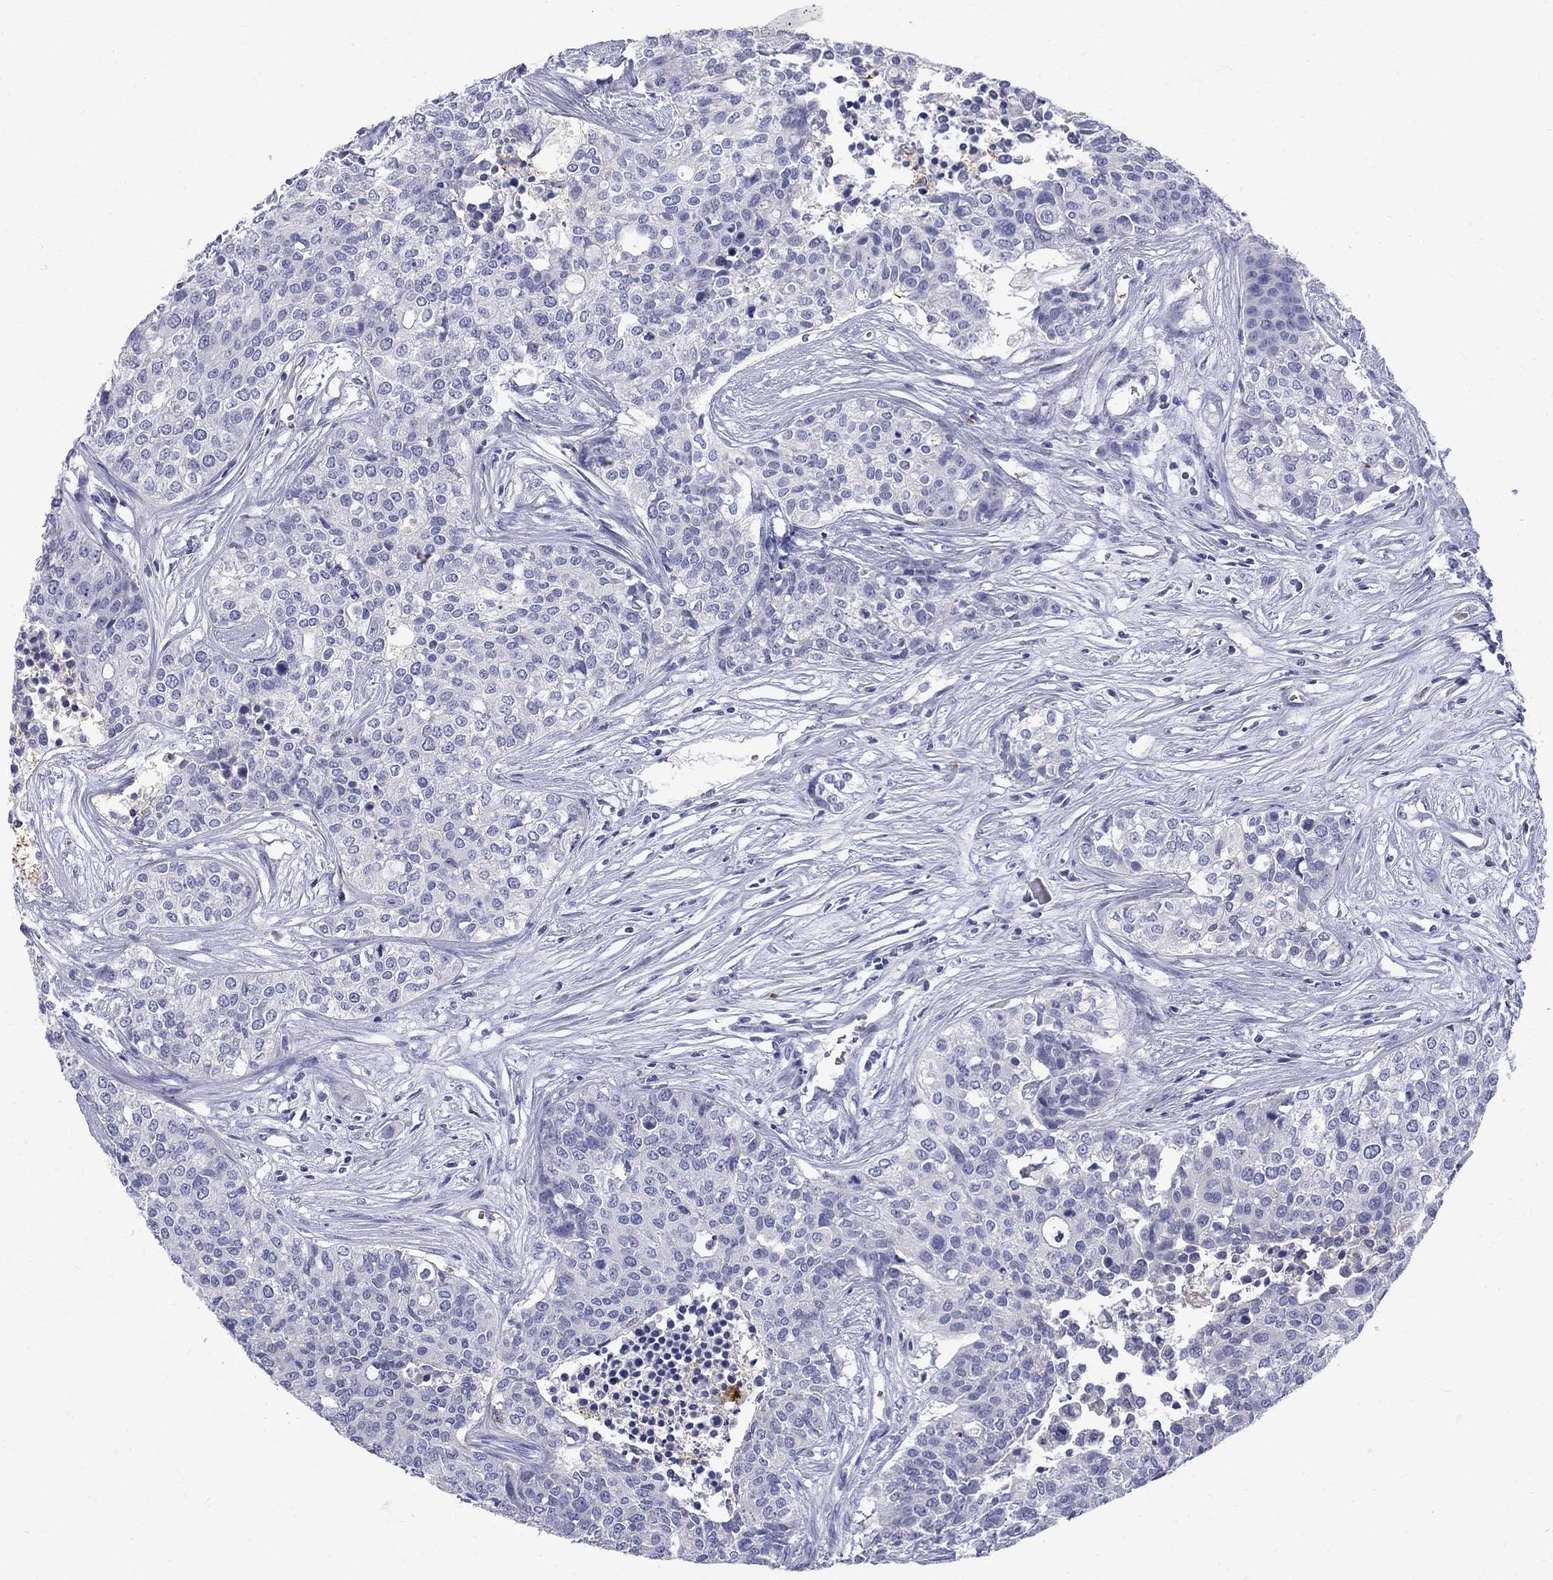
{"staining": {"intensity": "negative", "quantity": "none", "location": "none"}, "tissue": "carcinoid", "cell_type": "Tumor cells", "image_type": "cancer", "snomed": [{"axis": "morphology", "description": "Carcinoid, malignant, NOS"}, {"axis": "topography", "description": "Colon"}], "caption": "DAB (3,3'-diaminobenzidine) immunohistochemical staining of malignant carcinoid demonstrates no significant expression in tumor cells.", "gene": "AGER", "patient": {"sex": "male", "age": 81}}